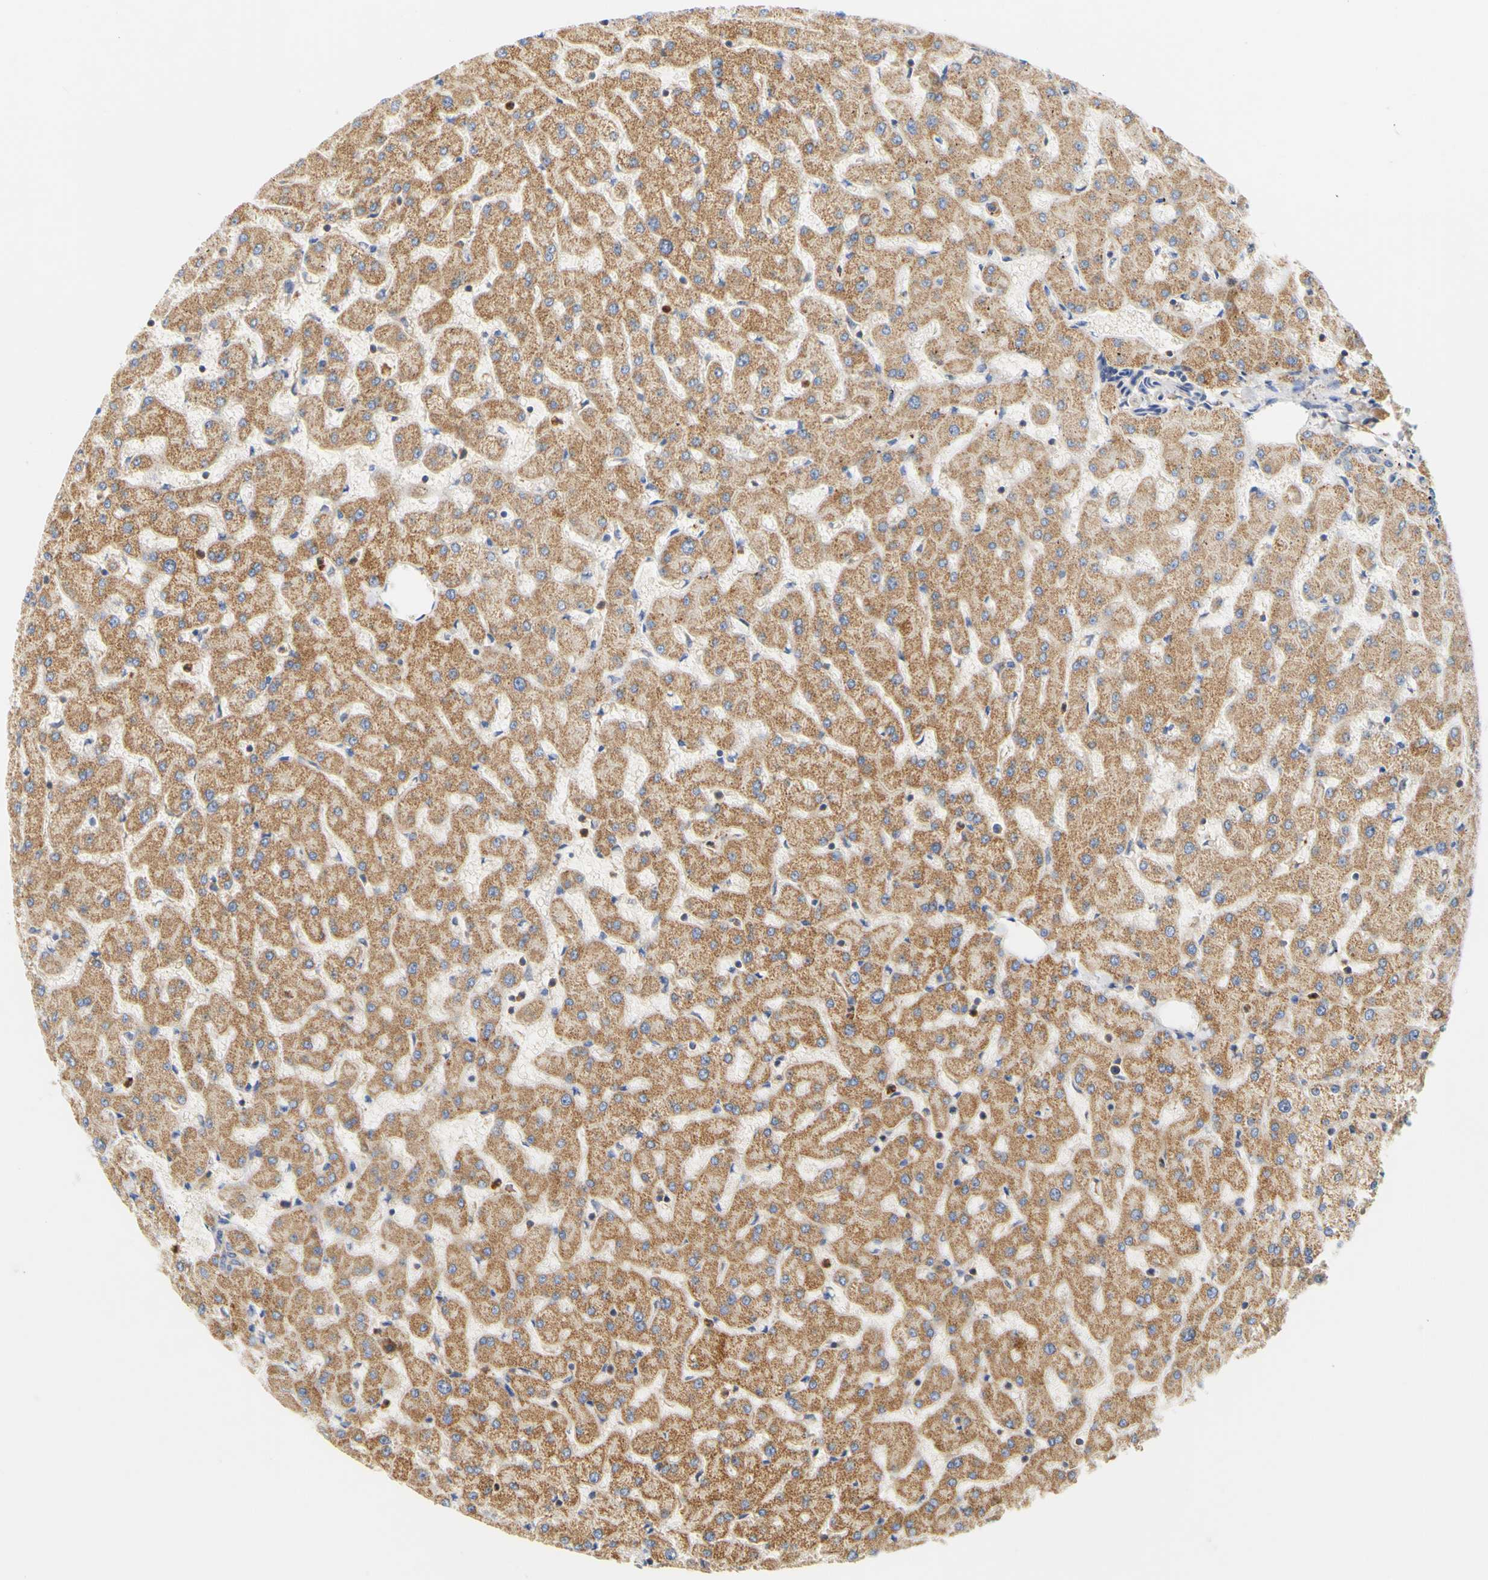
{"staining": {"intensity": "negative", "quantity": "none", "location": "none"}, "tissue": "liver", "cell_type": "Cholangiocytes", "image_type": "normal", "snomed": [{"axis": "morphology", "description": "Normal tissue, NOS"}, {"axis": "topography", "description": "Liver"}], "caption": "Immunohistochemical staining of normal human liver displays no significant staining in cholangiocytes. (DAB immunohistochemistry (IHC) visualized using brightfield microscopy, high magnification).", "gene": "PCDH7", "patient": {"sex": "female", "age": 63}}